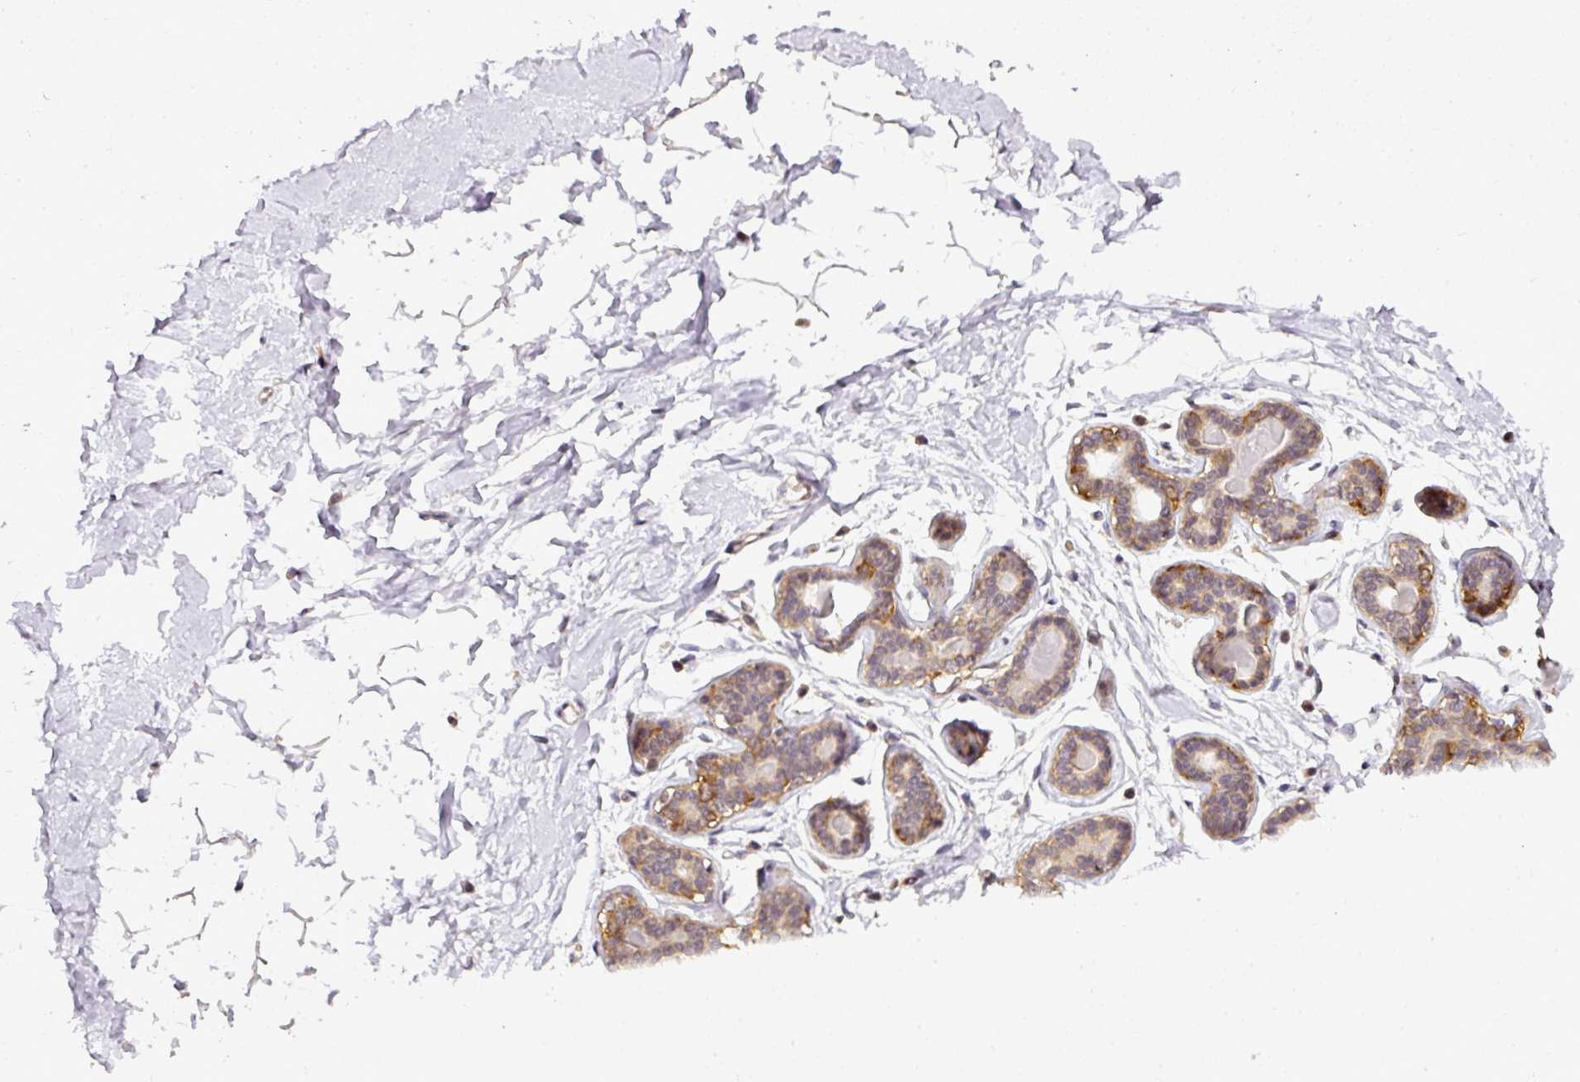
{"staining": {"intensity": "negative", "quantity": "none", "location": "none"}, "tissue": "breast", "cell_type": "Adipocytes", "image_type": "normal", "snomed": [{"axis": "morphology", "description": "Normal tissue, NOS"}, {"axis": "topography", "description": "Breast"}], "caption": "This photomicrograph is of normal breast stained with immunohistochemistry to label a protein in brown with the nuclei are counter-stained blue. There is no staining in adipocytes. (Brightfield microscopy of DAB (3,3'-diaminobenzidine) immunohistochemistry (IHC) at high magnification).", "gene": "C1orf226", "patient": {"sex": "female", "age": 23}}